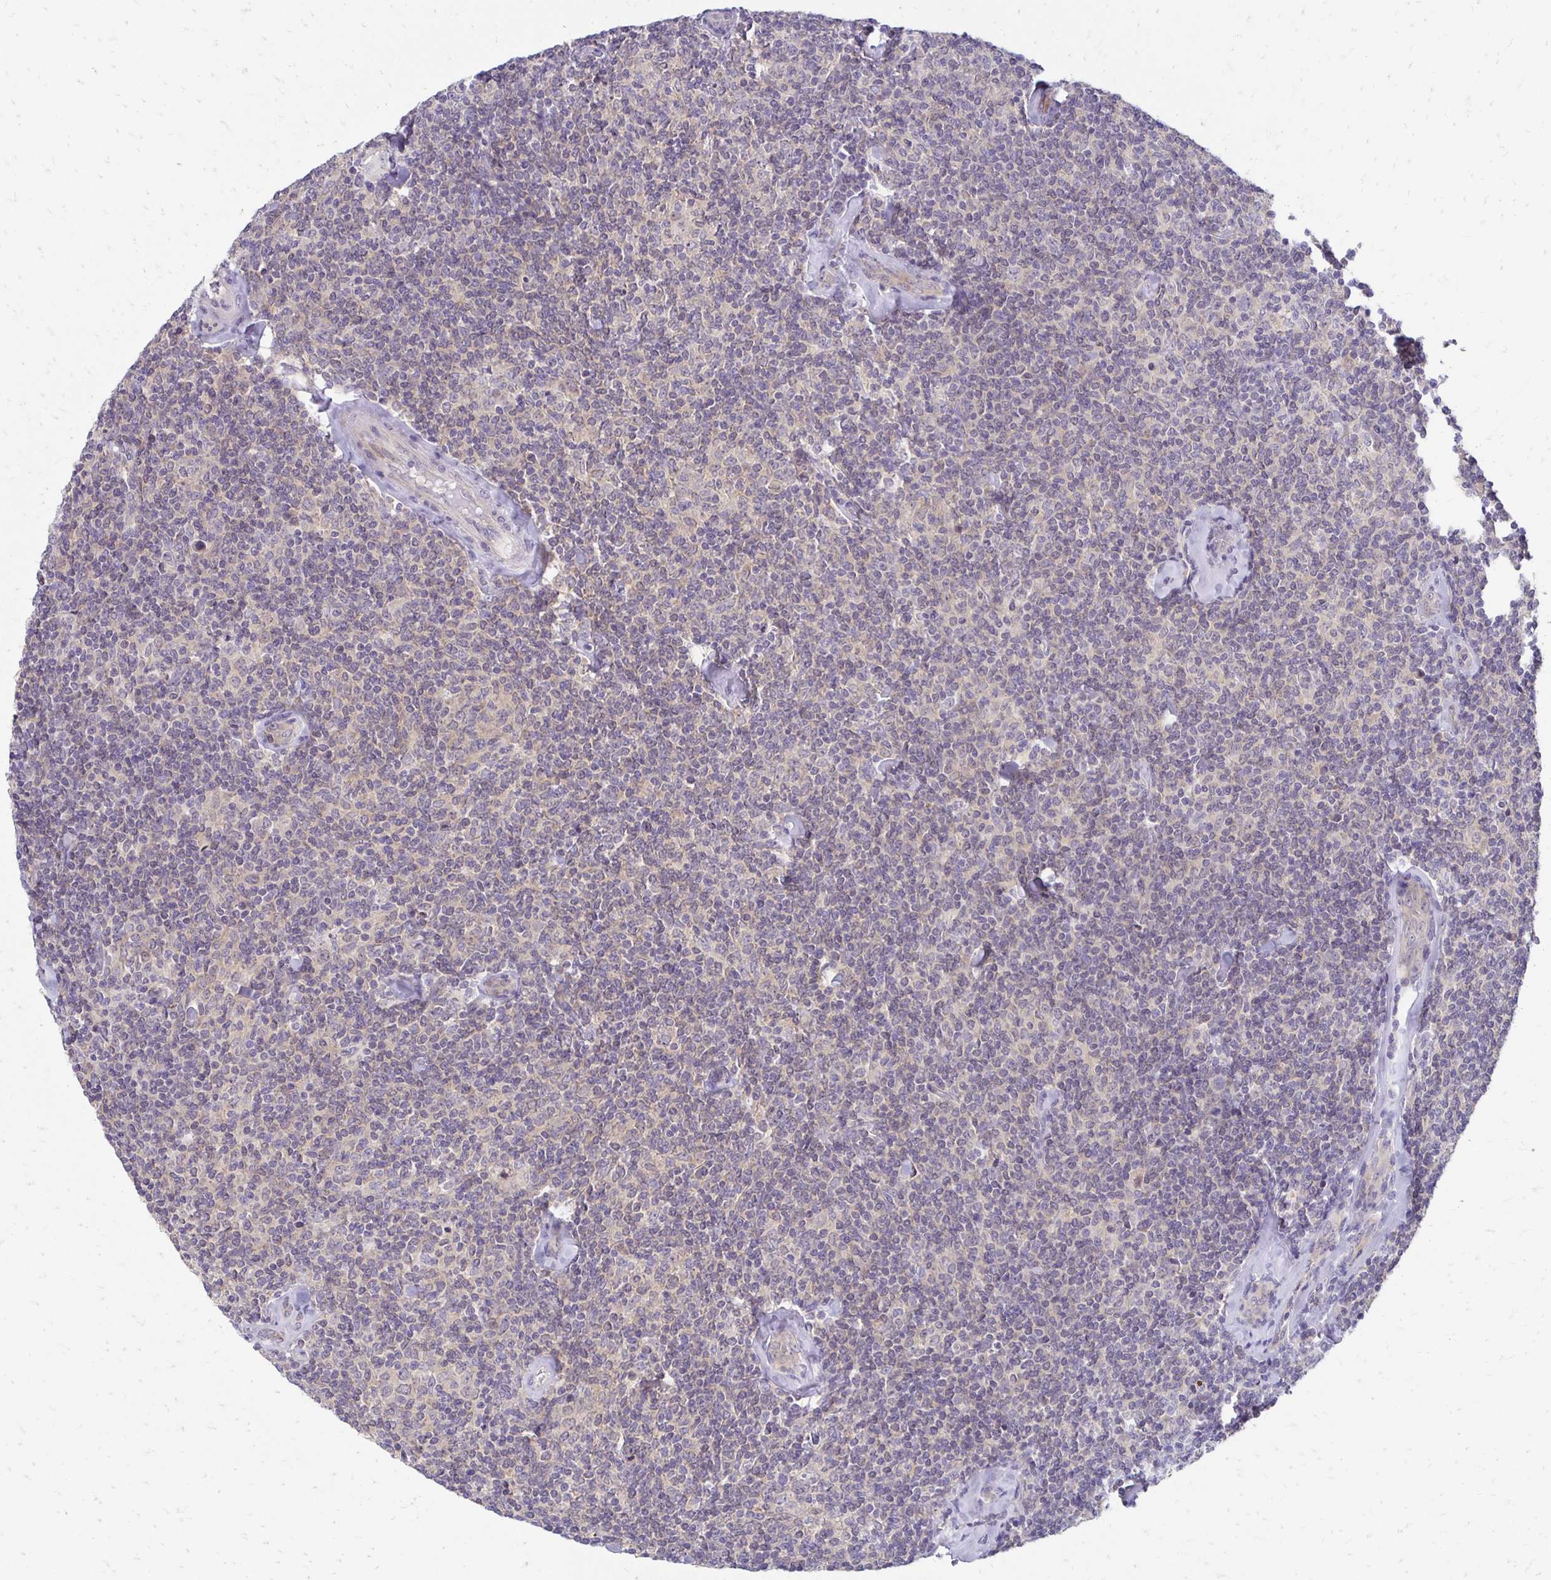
{"staining": {"intensity": "negative", "quantity": "none", "location": "none"}, "tissue": "lymphoma", "cell_type": "Tumor cells", "image_type": "cancer", "snomed": [{"axis": "morphology", "description": "Malignant lymphoma, non-Hodgkin's type, Low grade"}, {"axis": "topography", "description": "Lymph node"}], "caption": "This is an immunohistochemistry (IHC) micrograph of lymphoma. There is no expression in tumor cells.", "gene": "C1QTNF2", "patient": {"sex": "female", "age": 56}}